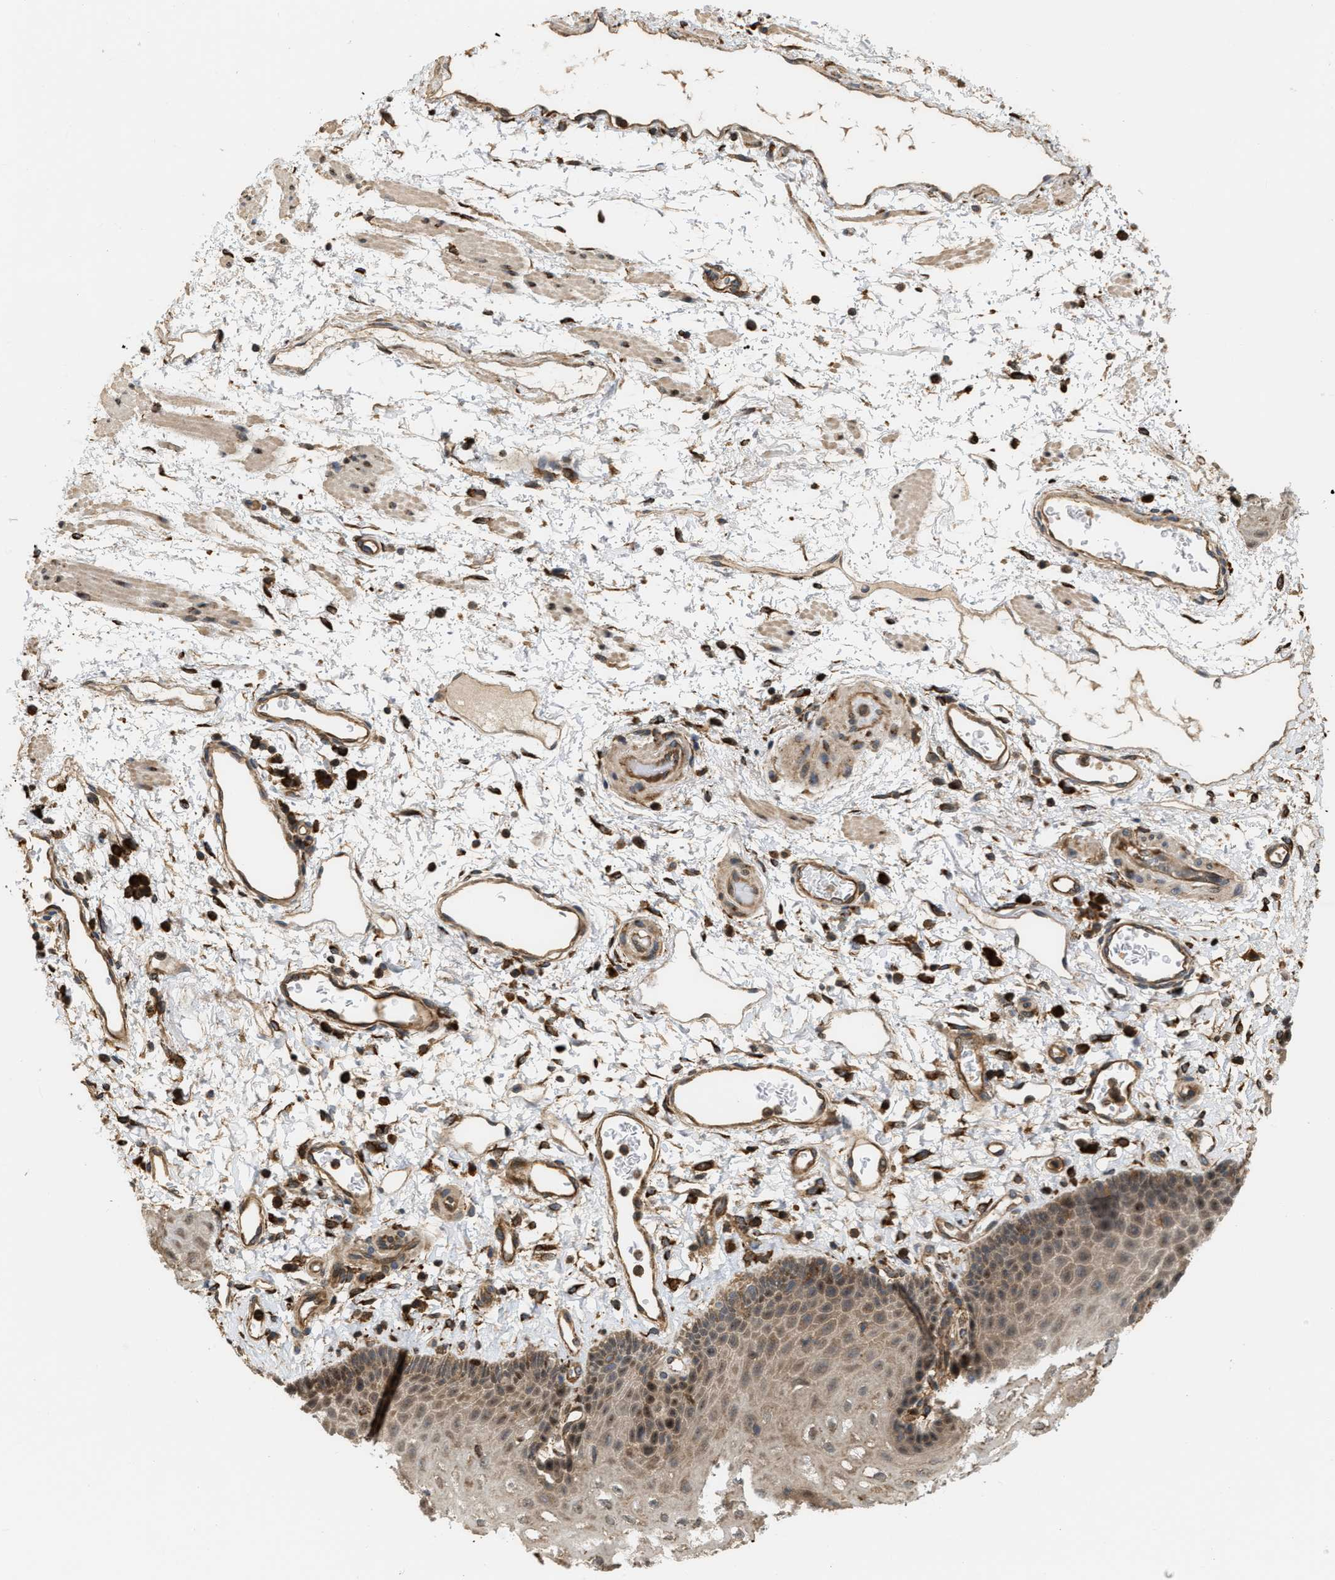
{"staining": {"intensity": "moderate", "quantity": ">75%", "location": "cytoplasmic/membranous"}, "tissue": "esophagus", "cell_type": "Squamous epithelial cells", "image_type": "normal", "snomed": [{"axis": "morphology", "description": "Normal tissue, NOS"}, {"axis": "topography", "description": "Esophagus"}], "caption": "Moderate cytoplasmic/membranous protein positivity is seen in approximately >75% of squamous epithelial cells in esophagus. The staining was performed using DAB (3,3'-diaminobenzidine) to visualize the protein expression in brown, while the nuclei were stained in blue with hematoxylin (Magnification: 20x).", "gene": "IQCE", "patient": {"sex": "male", "age": 54}}